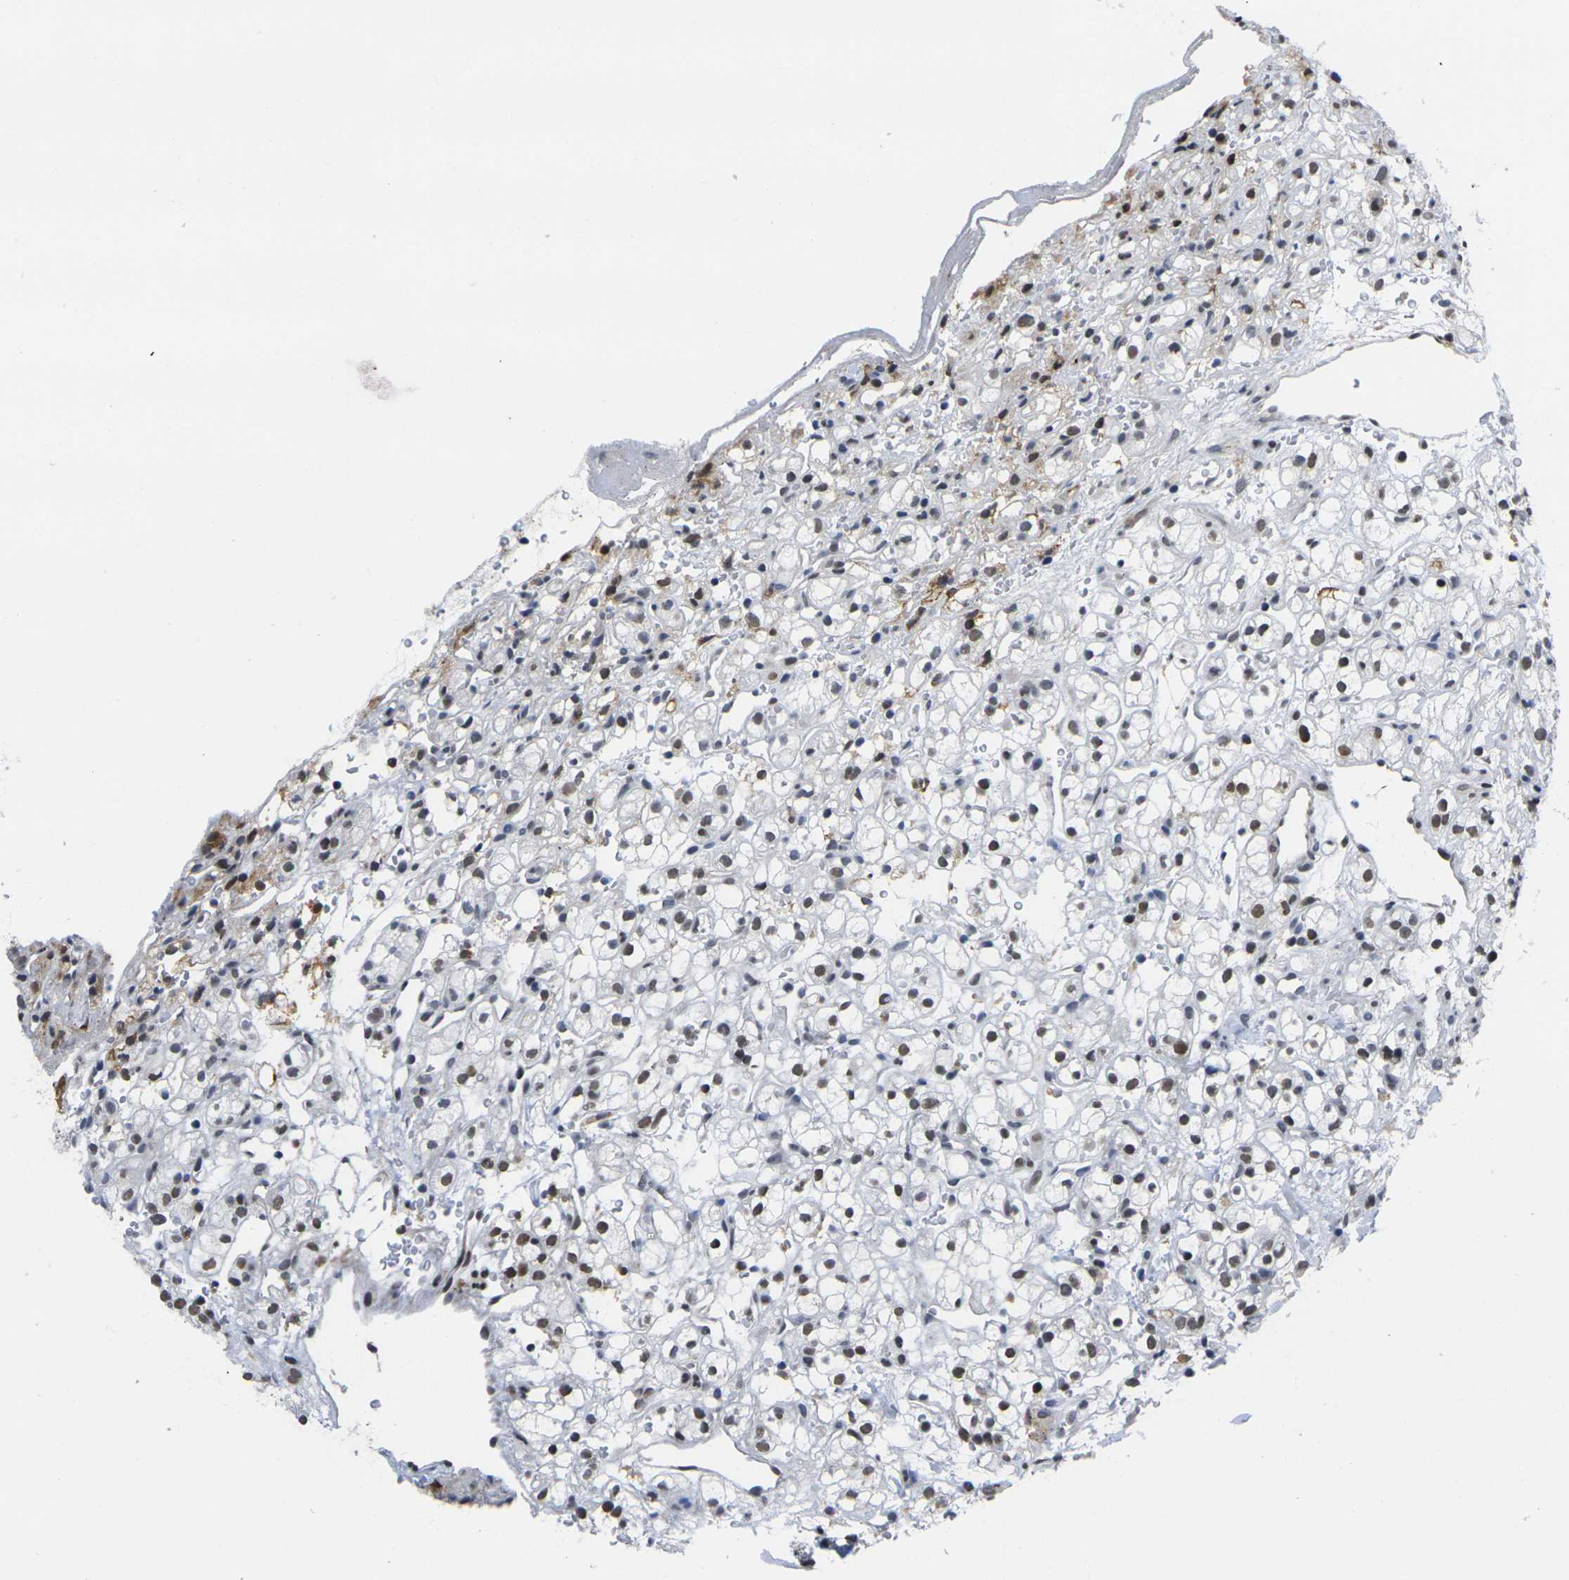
{"staining": {"intensity": "moderate", "quantity": ">75%", "location": "nuclear"}, "tissue": "renal cancer", "cell_type": "Tumor cells", "image_type": "cancer", "snomed": [{"axis": "morphology", "description": "Adenocarcinoma, NOS"}, {"axis": "topography", "description": "Kidney"}], "caption": "This histopathology image reveals renal cancer (adenocarcinoma) stained with immunohistochemistry to label a protein in brown. The nuclear of tumor cells show moderate positivity for the protein. Nuclei are counter-stained blue.", "gene": "RBM7", "patient": {"sex": "male", "age": 61}}